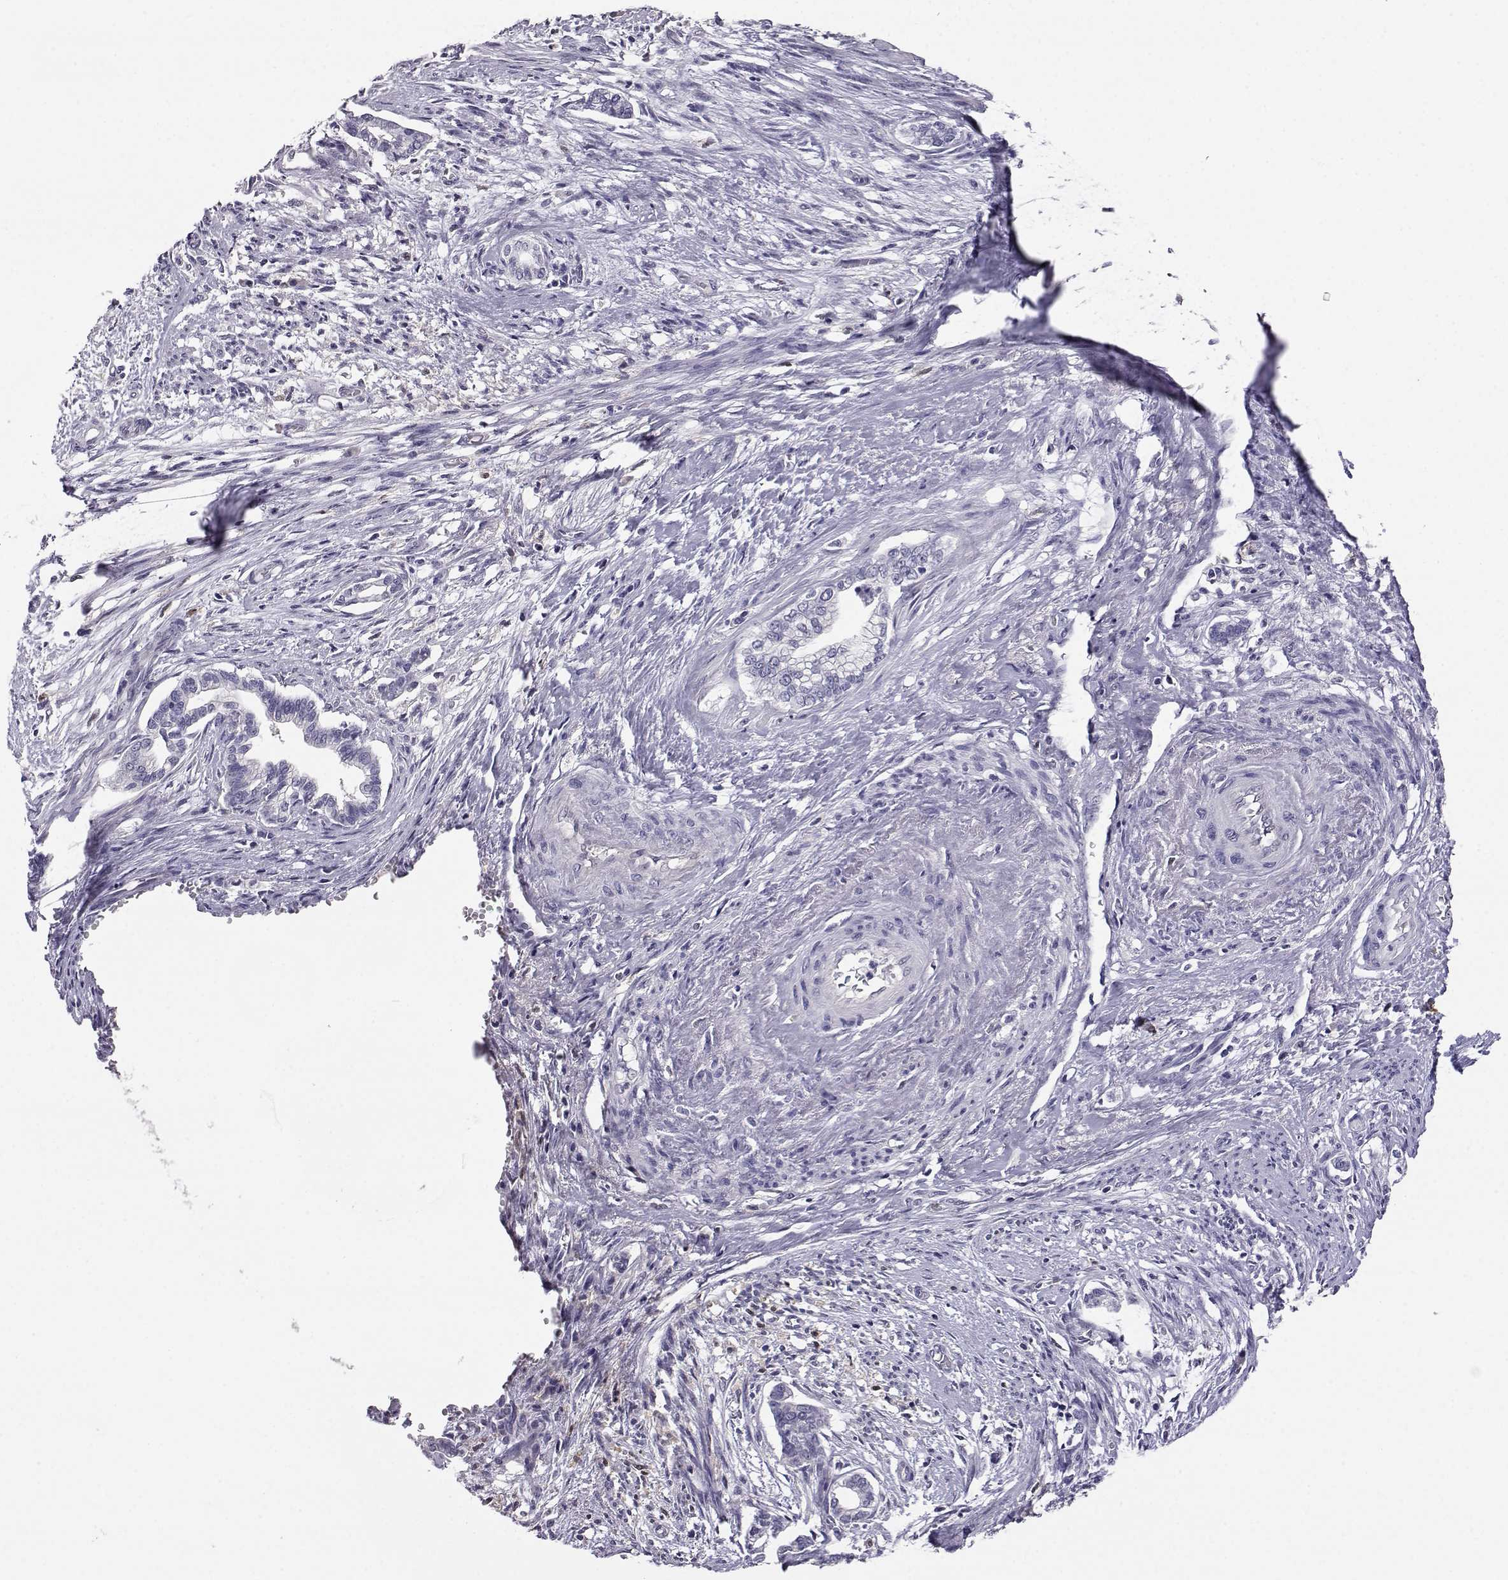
{"staining": {"intensity": "negative", "quantity": "none", "location": "none"}, "tissue": "cervical cancer", "cell_type": "Tumor cells", "image_type": "cancer", "snomed": [{"axis": "morphology", "description": "Adenocarcinoma, NOS"}, {"axis": "topography", "description": "Cervix"}], "caption": "Cervical cancer was stained to show a protein in brown. There is no significant expression in tumor cells.", "gene": "AKR1B1", "patient": {"sex": "female", "age": 62}}